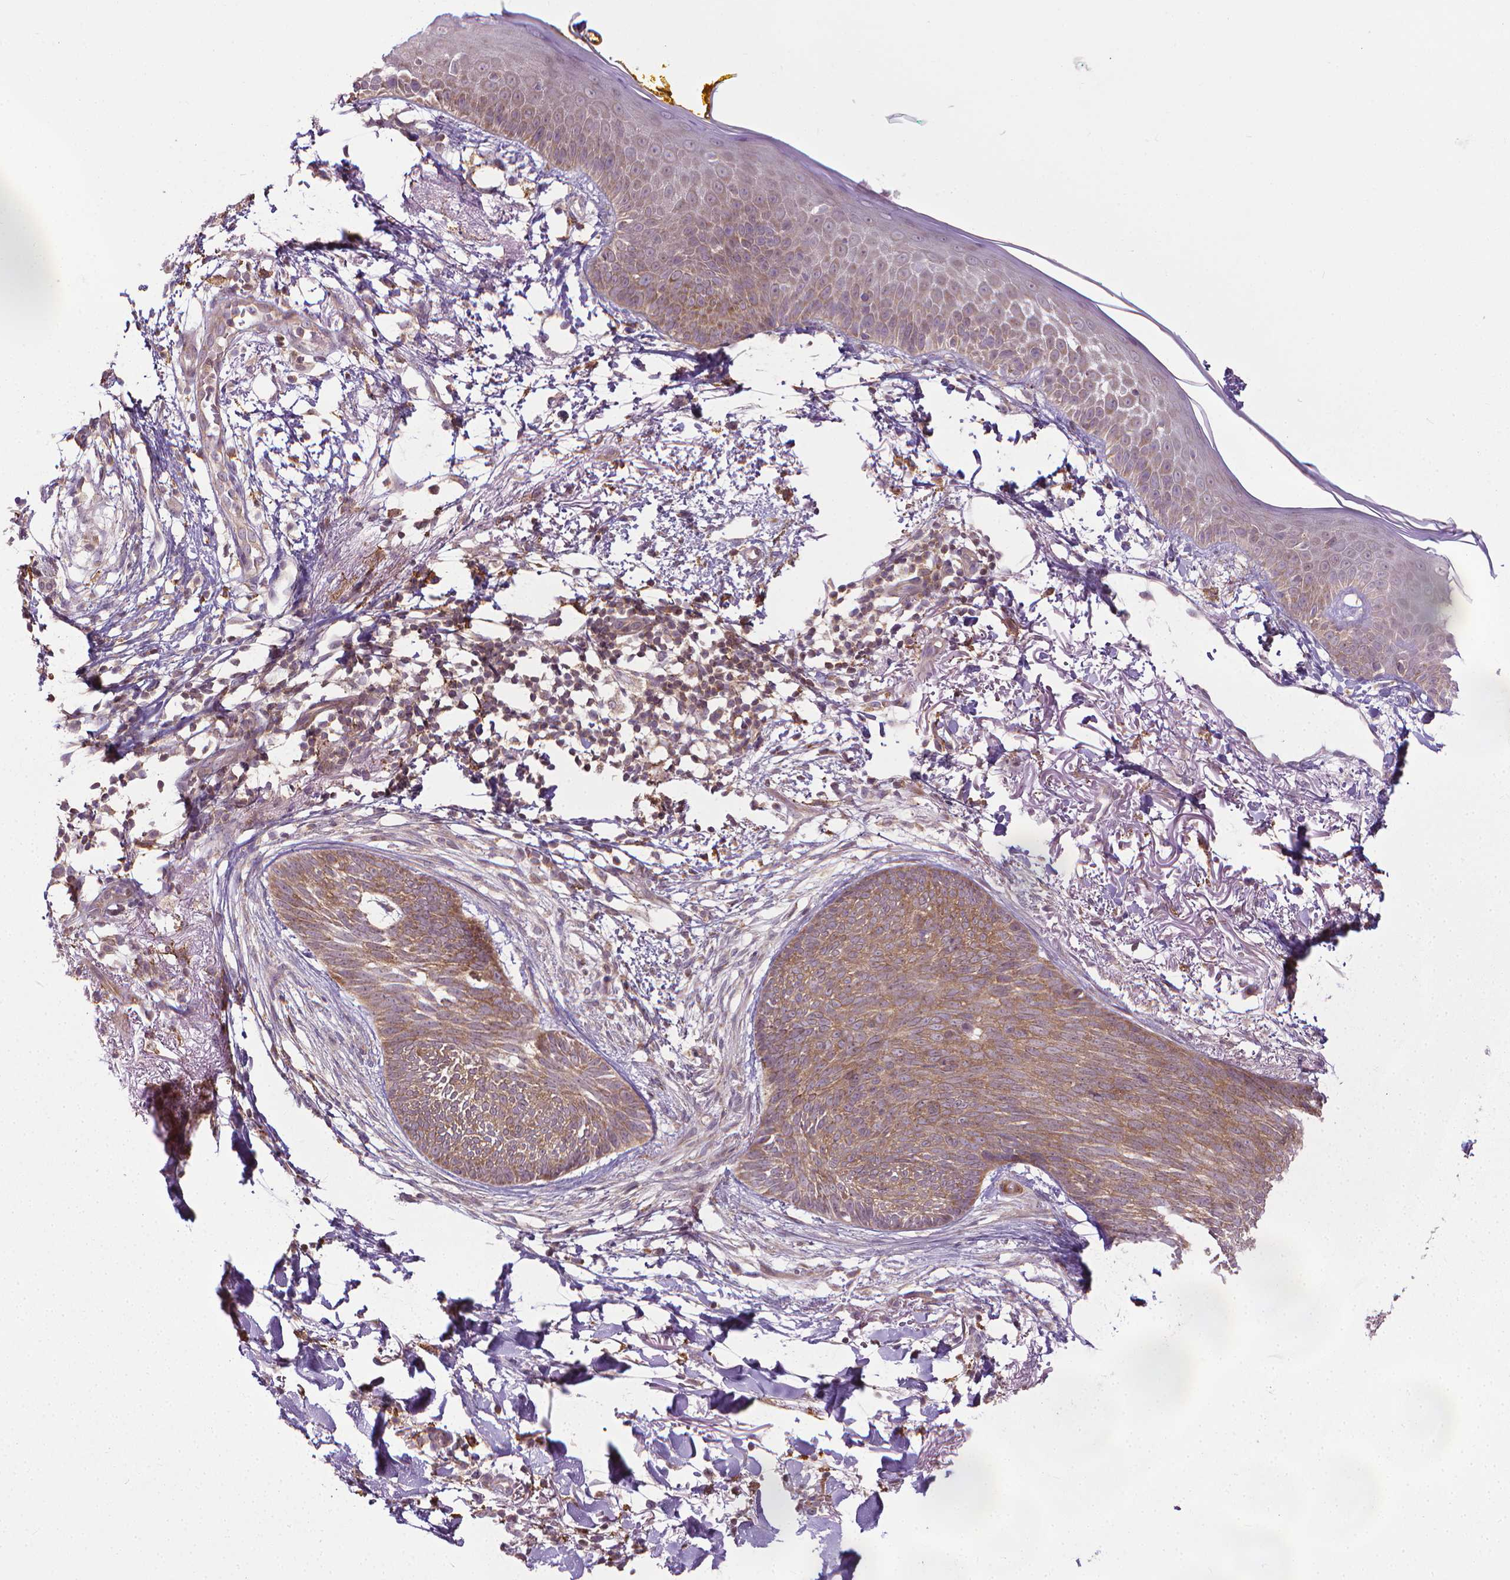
{"staining": {"intensity": "moderate", "quantity": ">75%", "location": "cytoplasmic/membranous"}, "tissue": "skin cancer", "cell_type": "Tumor cells", "image_type": "cancer", "snomed": [{"axis": "morphology", "description": "Normal tissue, NOS"}, {"axis": "morphology", "description": "Basal cell carcinoma"}, {"axis": "topography", "description": "Skin"}], "caption": "An IHC photomicrograph of tumor tissue is shown. Protein staining in brown highlights moderate cytoplasmic/membranous positivity in basal cell carcinoma (skin) within tumor cells.", "gene": "PRAG1", "patient": {"sex": "male", "age": 84}}